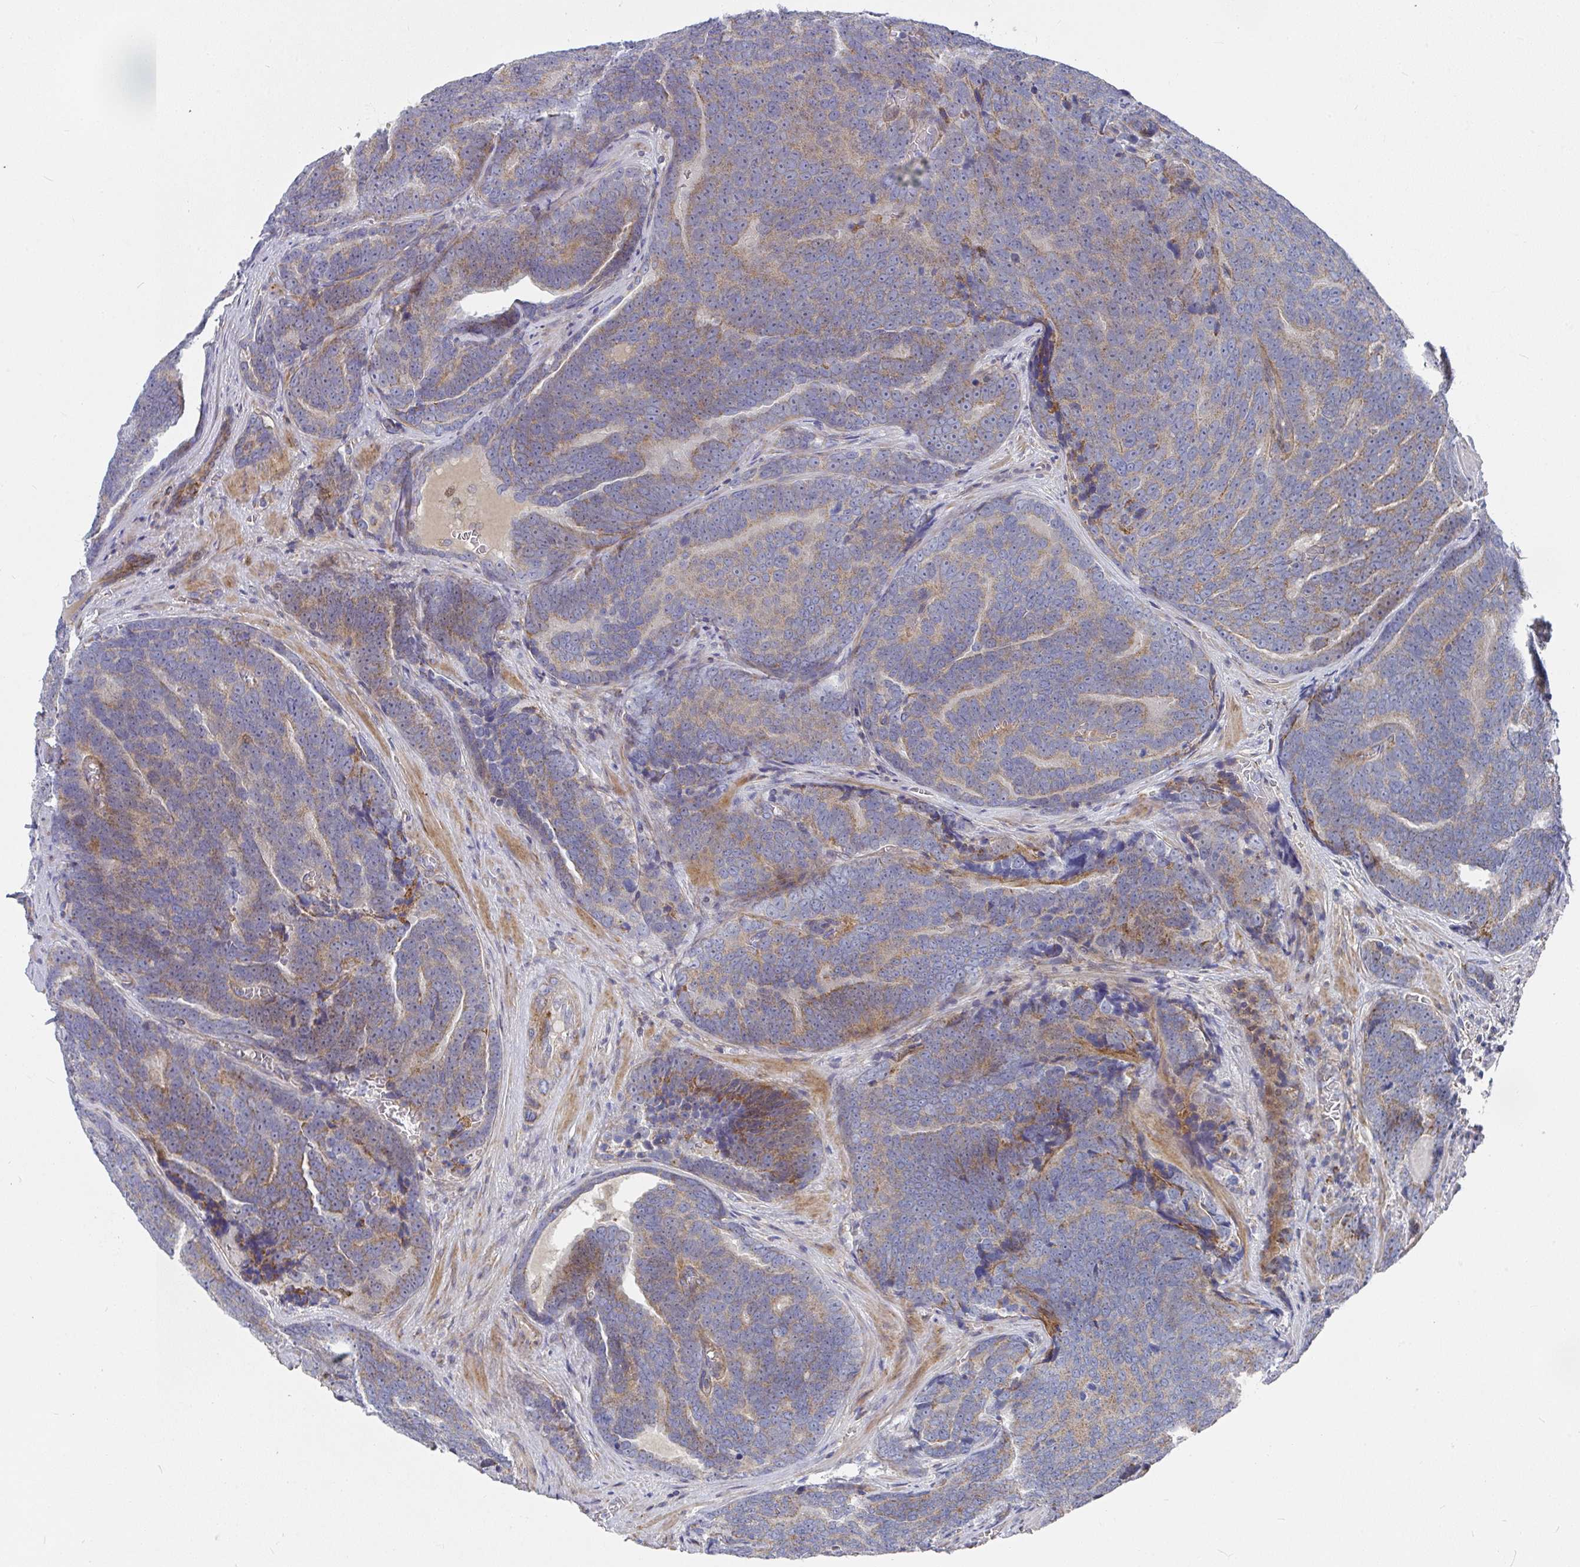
{"staining": {"intensity": "moderate", "quantity": "25%-75%", "location": "cytoplasmic/membranous"}, "tissue": "prostate cancer", "cell_type": "Tumor cells", "image_type": "cancer", "snomed": [{"axis": "morphology", "description": "Adenocarcinoma, Low grade"}, {"axis": "topography", "description": "Prostate"}], "caption": "Immunohistochemistry staining of prostate cancer (low-grade adenocarcinoma), which shows medium levels of moderate cytoplasmic/membranous staining in approximately 25%-75% of tumor cells indicating moderate cytoplasmic/membranous protein expression. The staining was performed using DAB (brown) for protein detection and nuclei were counterstained in hematoxylin (blue).", "gene": "RHEBL1", "patient": {"sex": "male", "age": 62}}